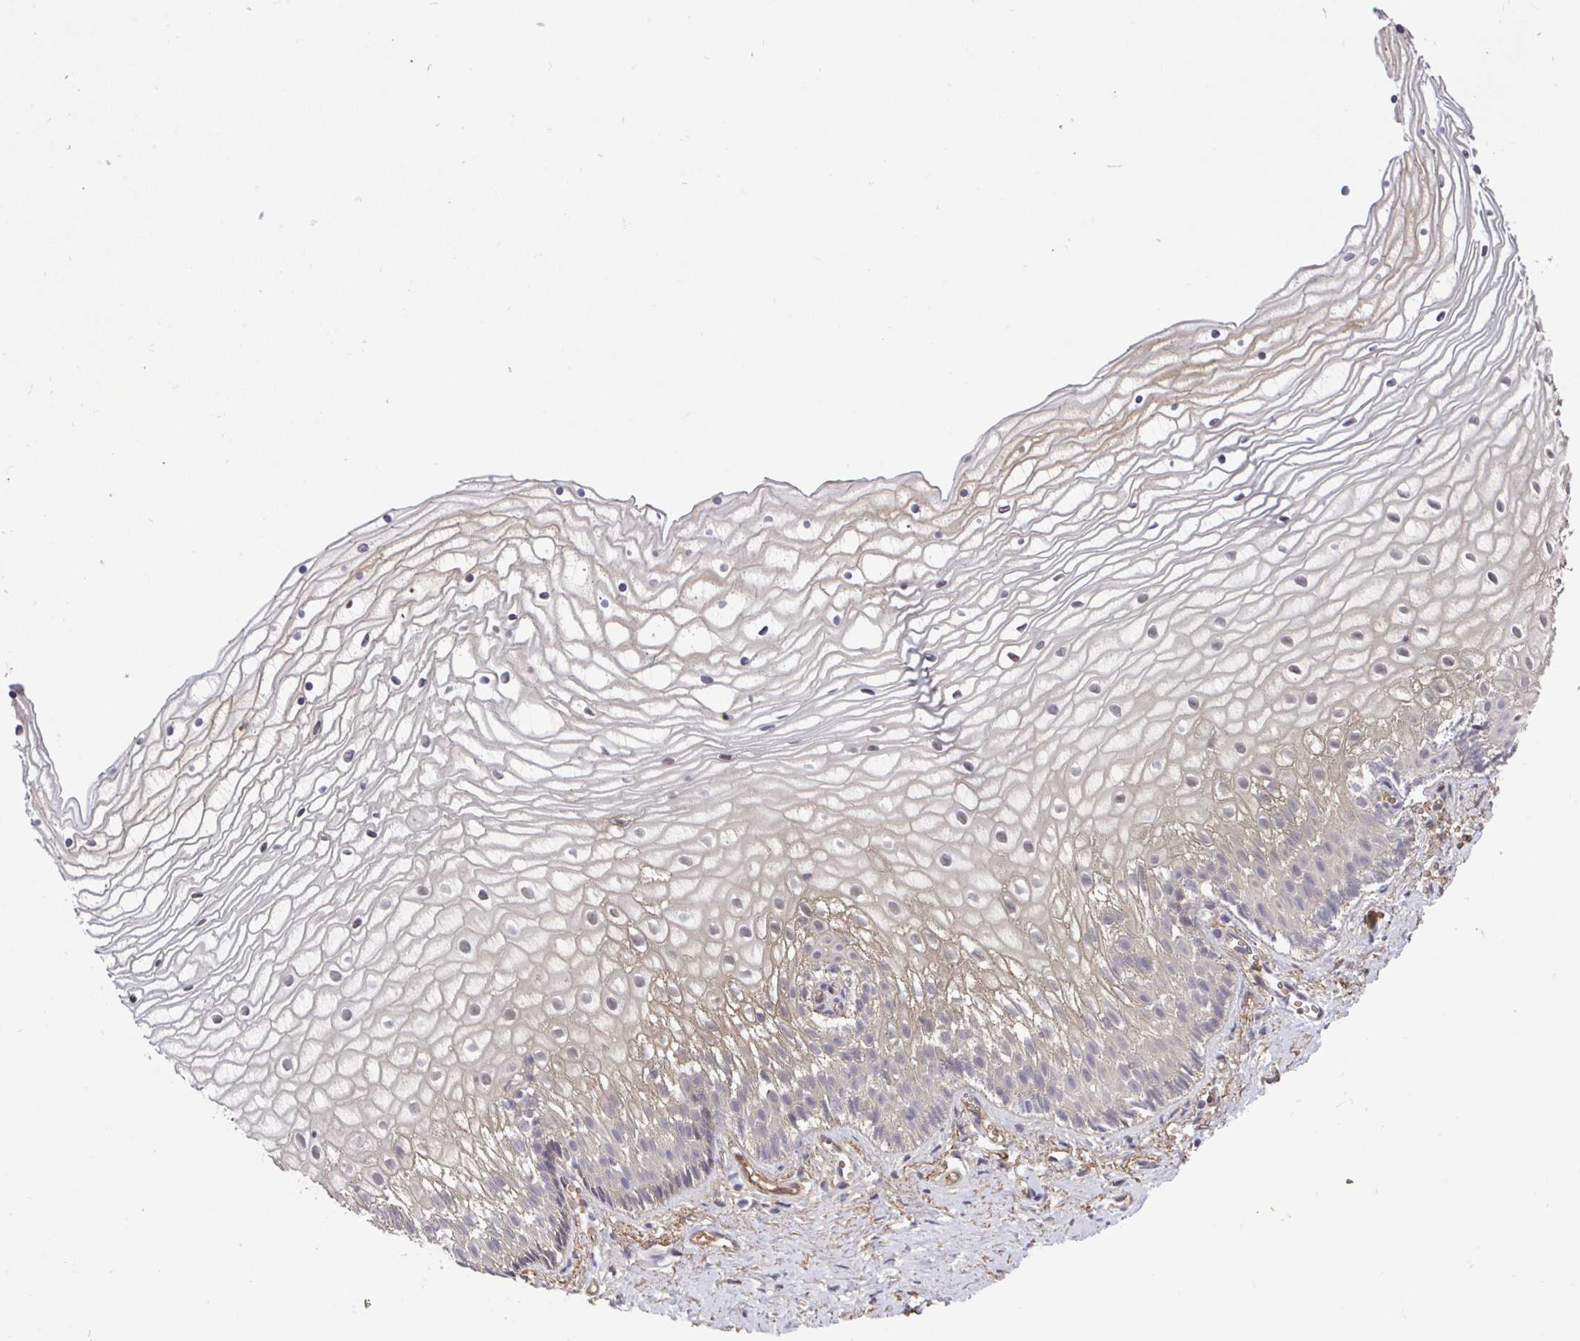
{"staining": {"intensity": "weak", "quantity": "25%-75%", "location": "nuclear"}, "tissue": "vagina", "cell_type": "Squamous epithelial cells", "image_type": "normal", "snomed": [{"axis": "morphology", "description": "Normal tissue, NOS"}, {"axis": "topography", "description": "Vagina"}], "caption": "Normal vagina was stained to show a protein in brown. There is low levels of weak nuclear staining in about 25%-75% of squamous epithelial cells. (DAB IHC with brightfield microscopy, high magnification).", "gene": "TIGAR", "patient": {"sex": "female", "age": 56}}